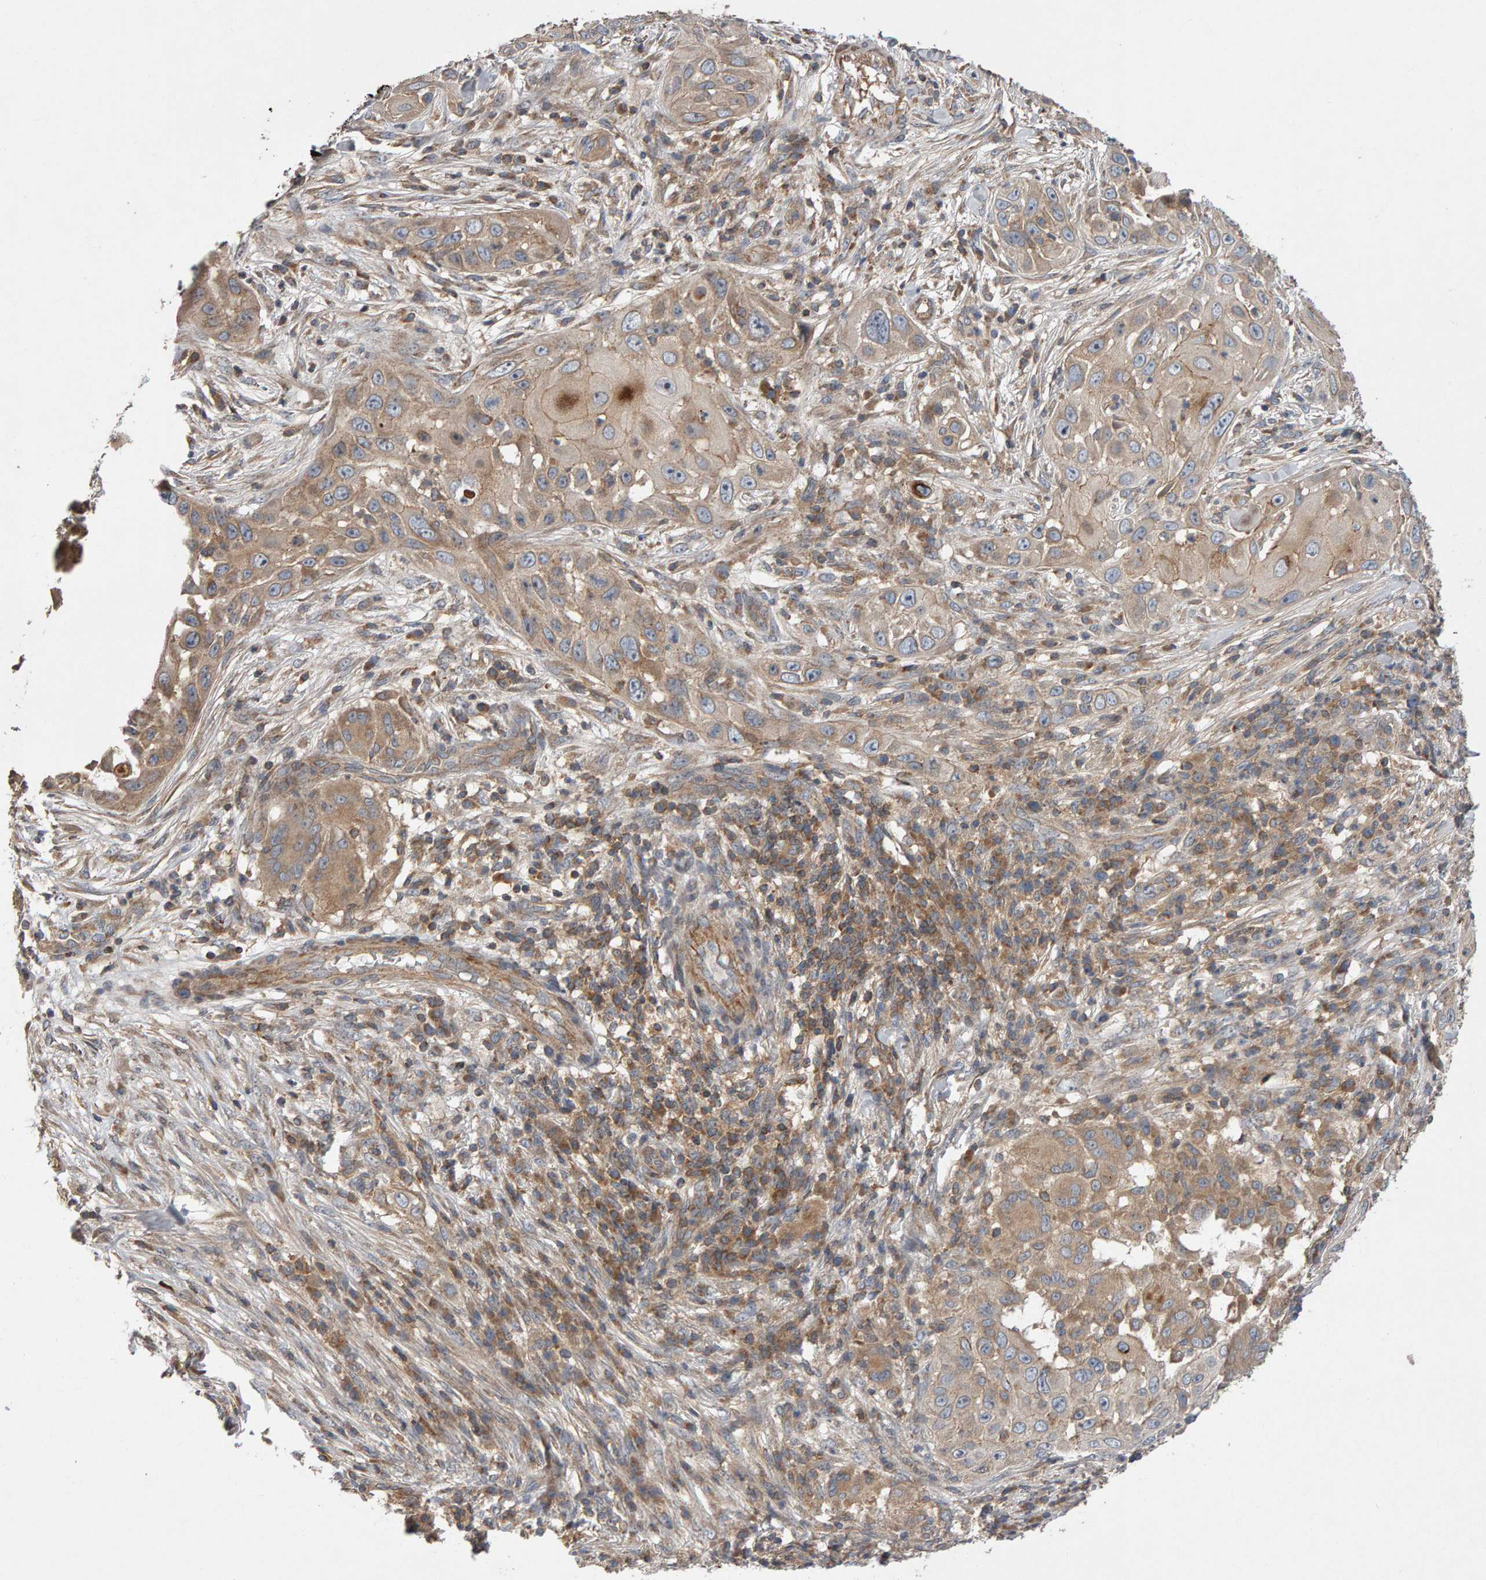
{"staining": {"intensity": "moderate", "quantity": ">75%", "location": "cytoplasmic/membranous"}, "tissue": "skin cancer", "cell_type": "Tumor cells", "image_type": "cancer", "snomed": [{"axis": "morphology", "description": "Squamous cell carcinoma, NOS"}, {"axis": "topography", "description": "Skin"}], "caption": "Immunohistochemical staining of human skin cancer displays medium levels of moderate cytoplasmic/membranous protein positivity in approximately >75% of tumor cells. (IHC, brightfield microscopy, high magnification).", "gene": "PGS1", "patient": {"sex": "female", "age": 44}}